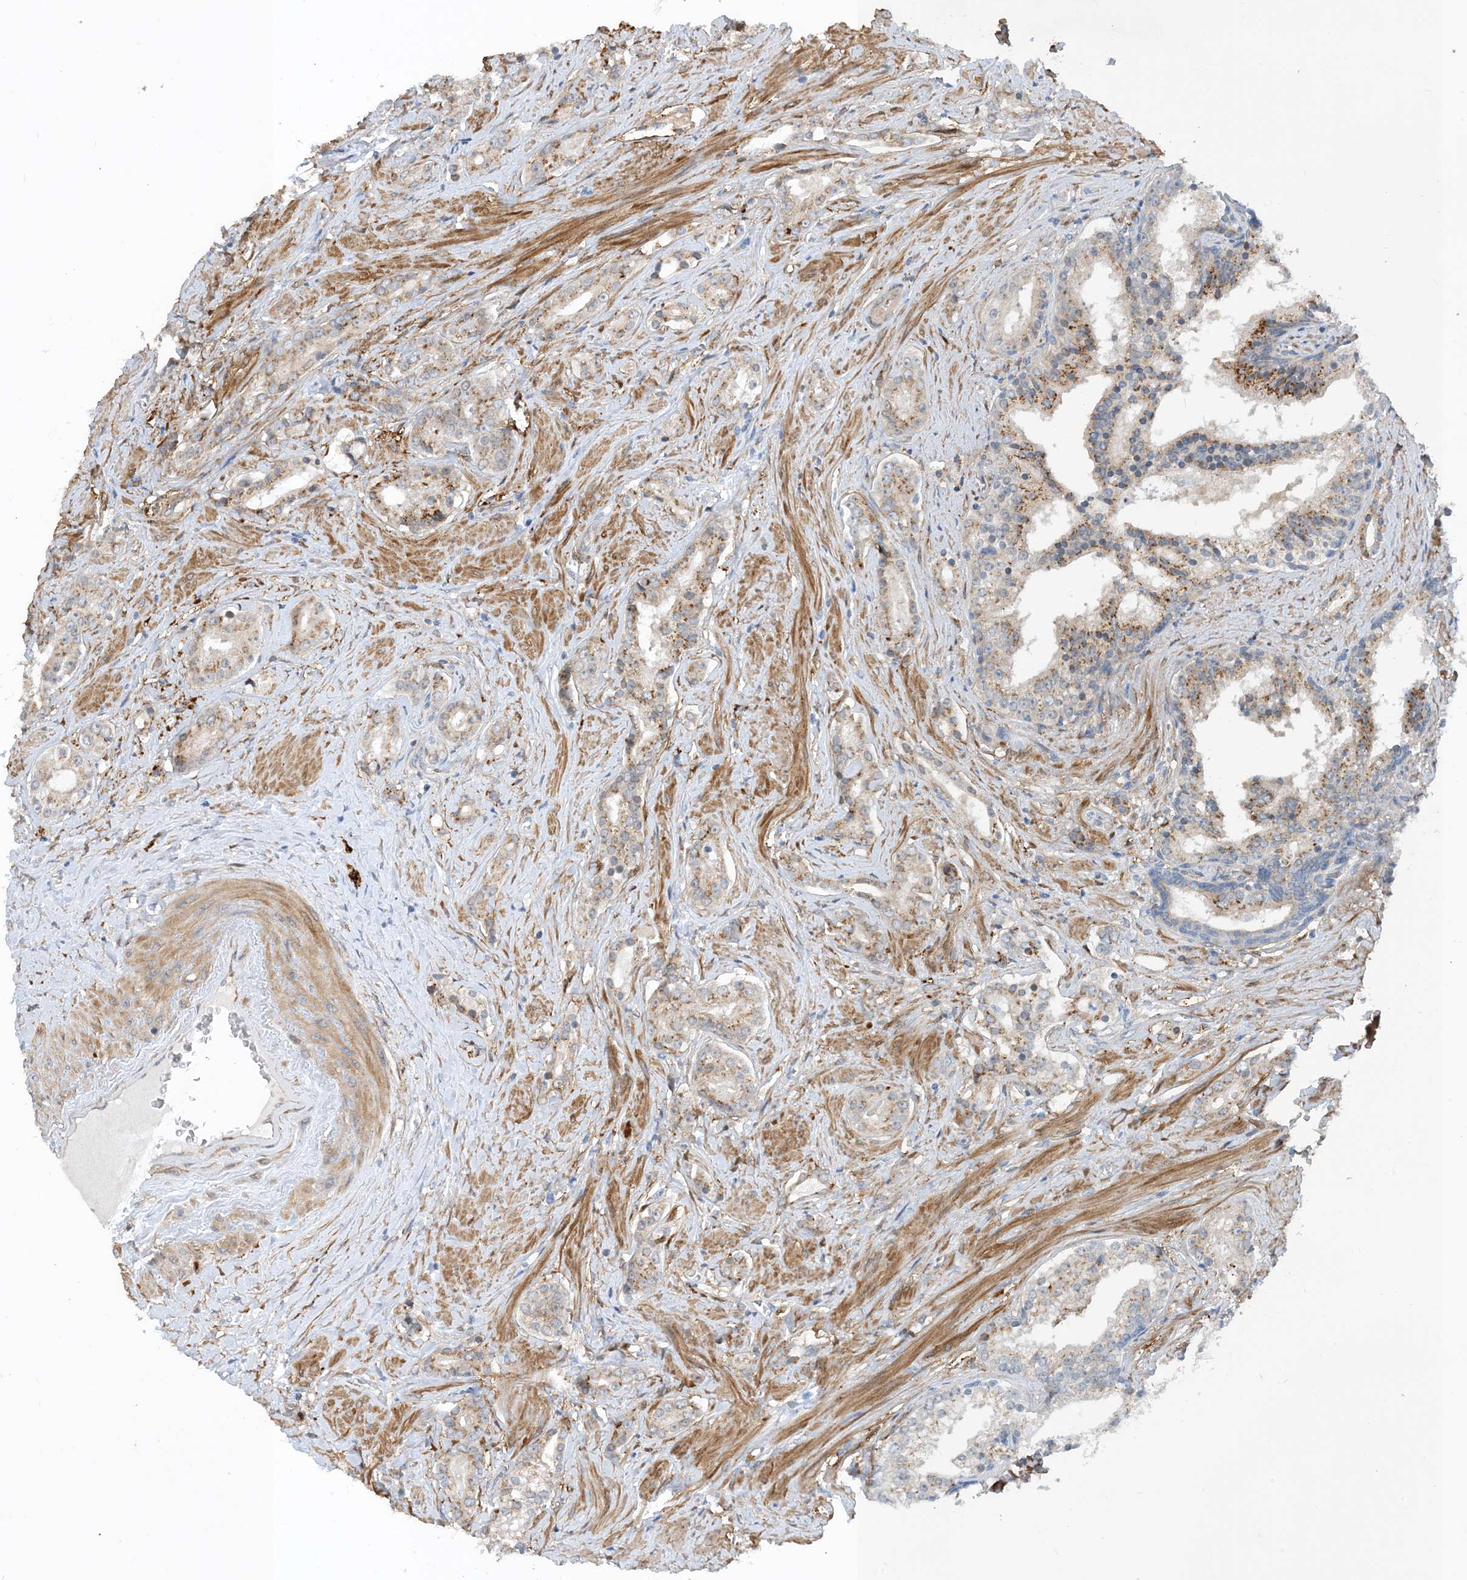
{"staining": {"intensity": "moderate", "quantity": "25%-75%", "location": "cytoplasmic/membranous"}, "tissue": "prostate cancer", "cell_type": "Tumor cells", "image_type": "cancer", "snomed": [{"axis": "morphology", "description": "Adenocarcinoma, High grade"}, {"axis": "topography", "description": "Prostate"}], "caption": "Immunohistochemistry (IHC) of prostate cancer exhibits medium levels of moderate cytoplasmic/membranous expression in about 25%-75% of tumor cells. (Stains: DAB (3,3'-diaminobenzidine) in brown, nuclei in blue, Microscopy: brightfield microscopy at high magnification).", "gene": "EIF2A", "patient": {"sex": "male", "age": 58}}